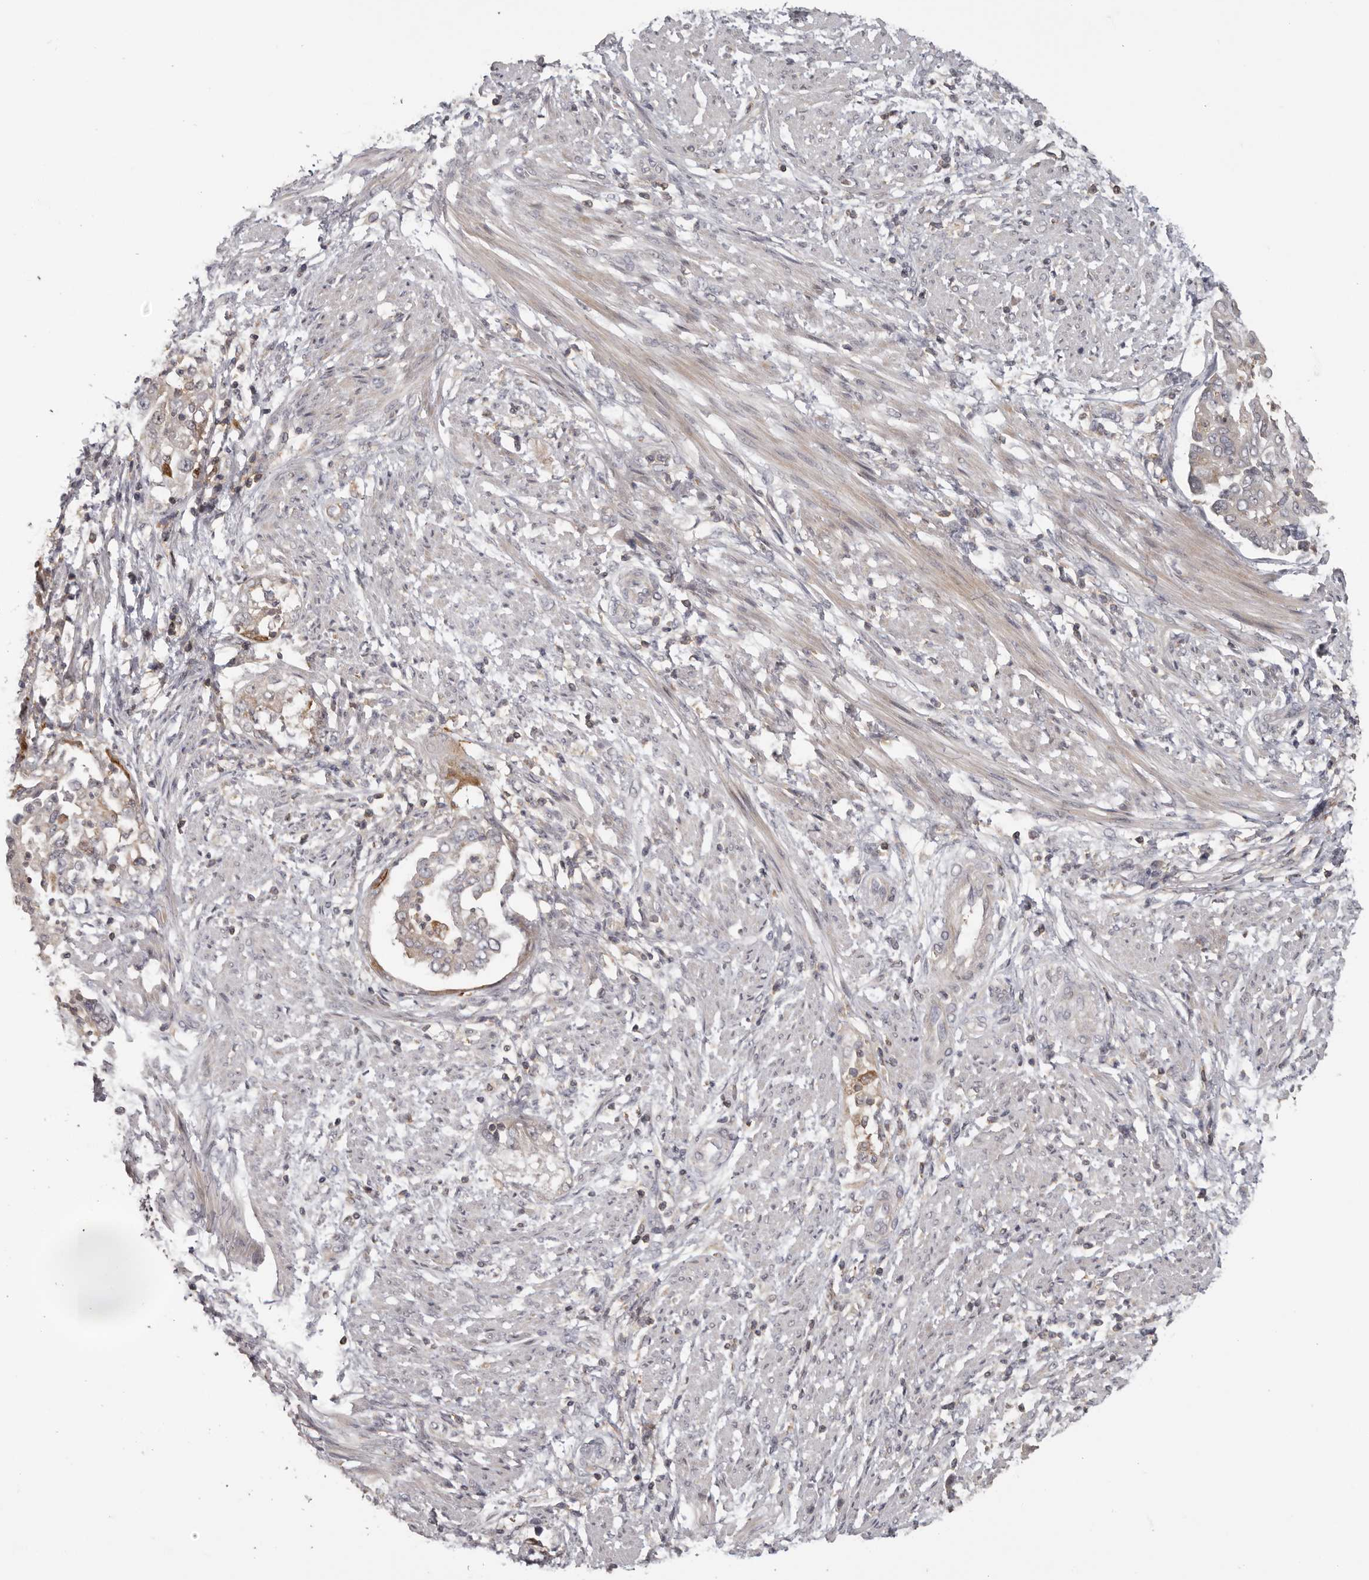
{"staining": {"intensity": "negative", "quantity": "none", "location": "none"}, "tissue": "endometrial cancer", "cell_type": "Tumor cells", "image_type": "cancer", "snomed": [{"axis": "morphology", "description": "Adenocarcinoma, NOS"}, {"axis": "topography", "description": "Endometrium"}], "caption": "Tumor cells are negative for protein expression in human adenocarcinoma (endometrial).", "gene": "ANKRD44", "patient": {"sex": "female", "age": 85}}